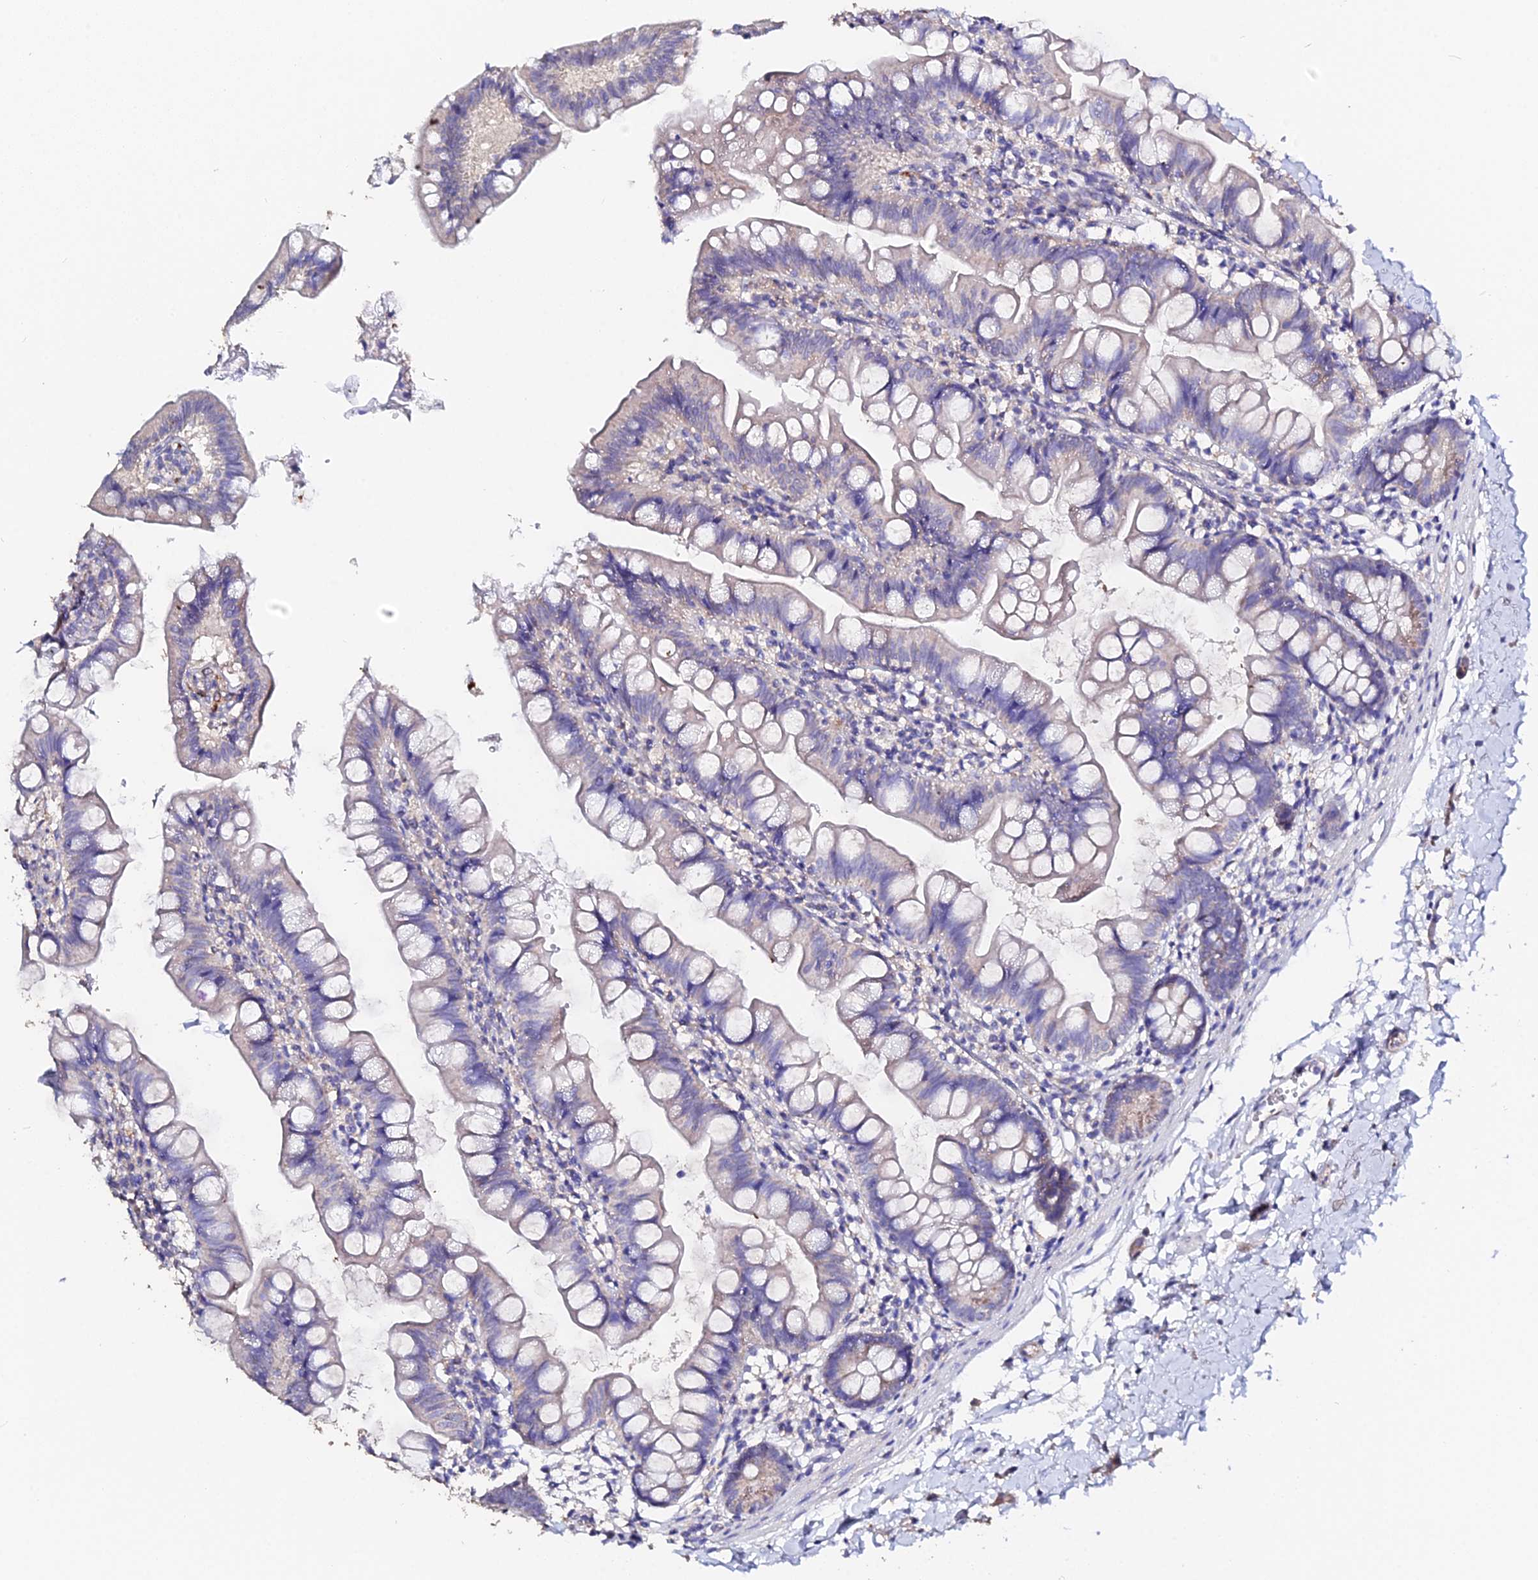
{"staining": {"intensity": "weak", "quantity": "<25%", "location": "cytoplasmic/membranous"}, "tissue": "small intestine", "cell_type": "Glandular cells", "image_type": "normal", "snomed": [{"axis": "morphology", "description": "Normal tissue, NOS"}, {"axis": "topography", "description": "Small intestine"}], "caption": "Glandular cells show no significant positivity in benign small intestine. The staining was performed using DAB to visualize the protein expression in brown, while the nuclei were stained in blue with hematoxylin (Magnification: 20x).", "gene": "ESM1", "patient": {"sex": "male", "age": 7}}